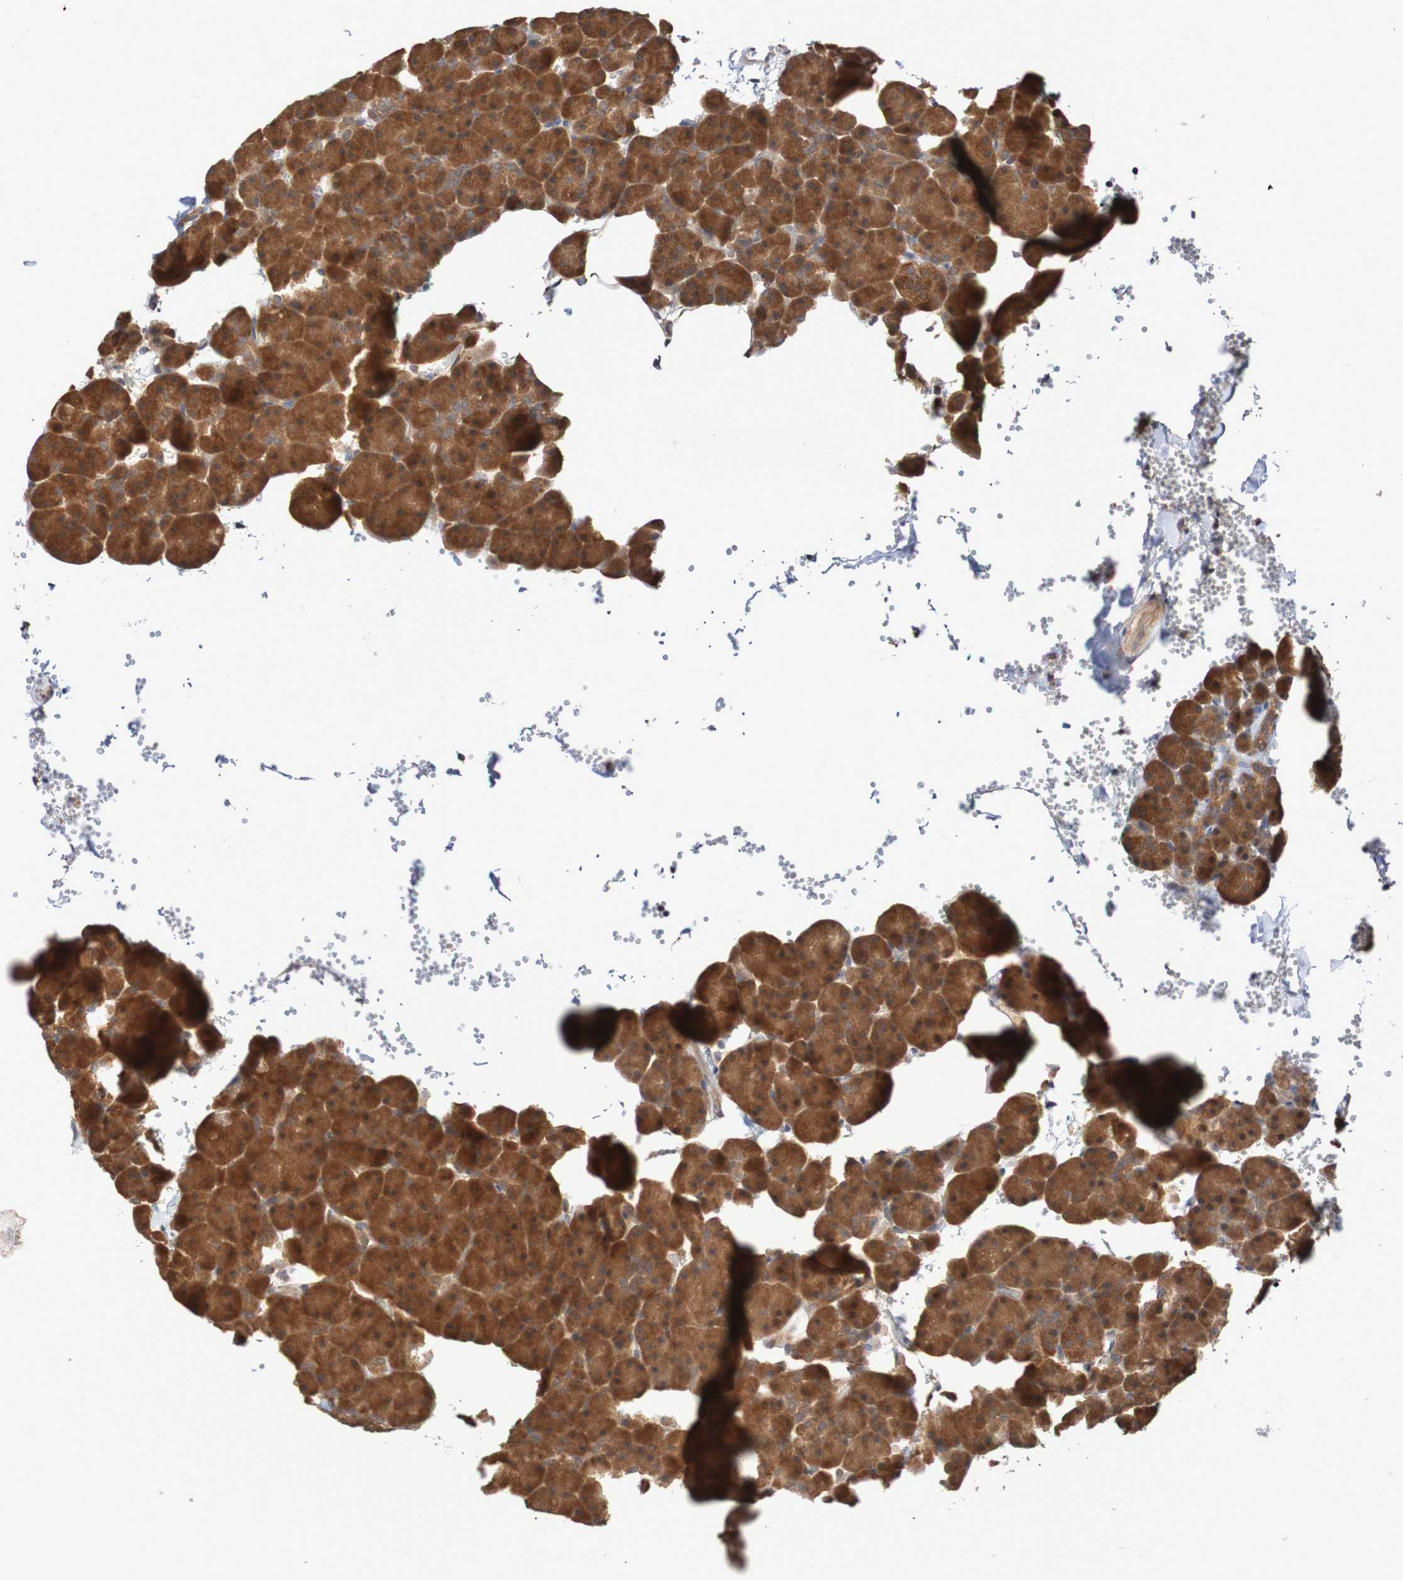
{"staining": {"intensity": "moderate", "quantity": ">75%", "location": "cytoplasmic/membranous"}, "tissue": "pancreas", "cell_type": "Exocrine glandular cells", "image_type": "normal", "snomed": [{"axis": "morphology", "description": "Normal tissue, NOS"}, {"axis": "topography", "description": "Pancreas"}], "caption": "Human pancreas stained for a protein (brown) exhibits moderate cytoplasmic/membranous positive expression in about >75% of exocrine glandular cells.", "gene": "PHPT1", "patient": {"sex": "female", "age": 35}}